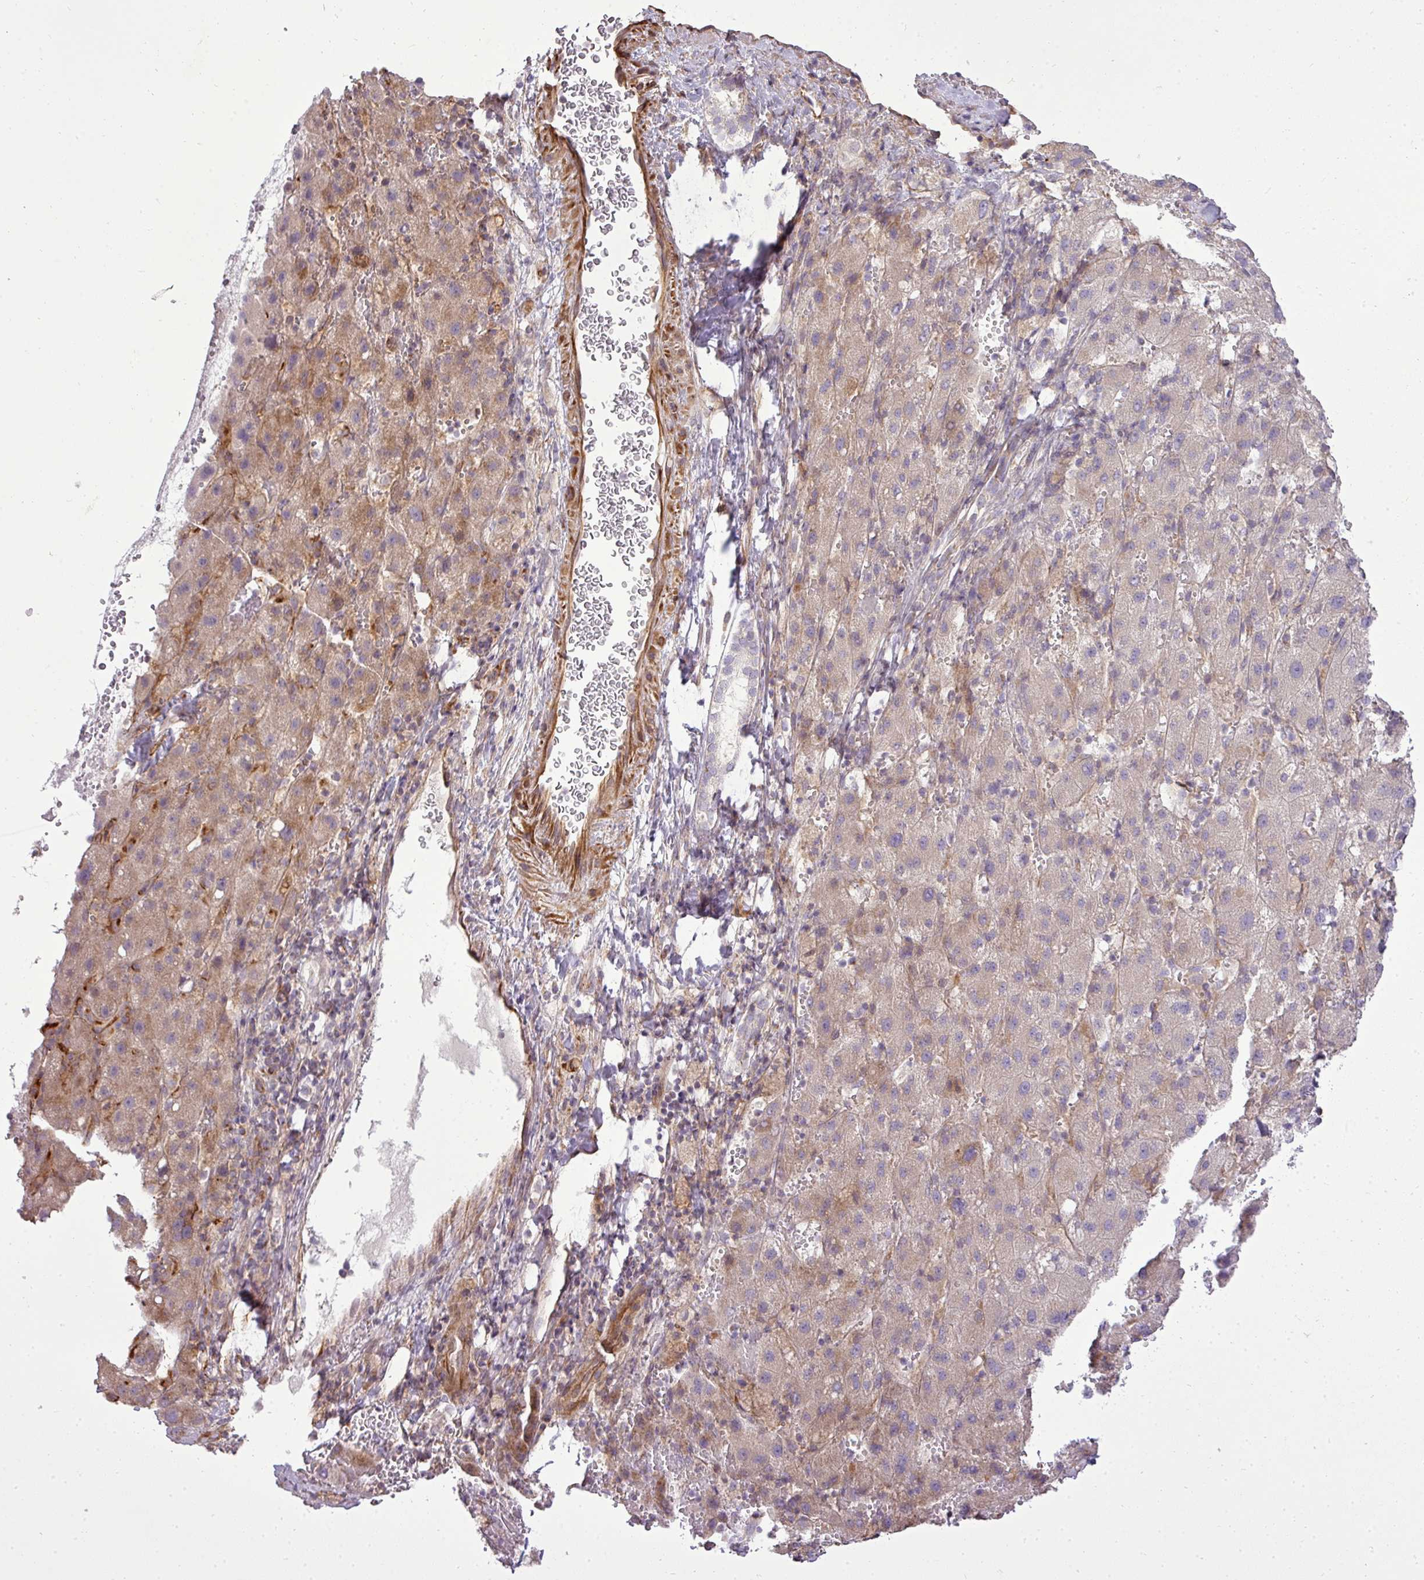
{"staining": {"intensity": "weak", "quantity": ">75%", "location": "cytoplasmic/membranous"}, "tissue": "liver cancer", "cell_type": "Tumor cells", "image_type": "cancer", "snomed": [{"axis": "morphology", "description": "Carcinoma, Hepatocellular, NOS"}, {"axis": "topography", "description": "Liver"}], "caption": "Hepatocellular carcinoma (liver) stained with DAB (3,3'-diaminobenzidine) immunohistochemistry (IHC) shows low levels of weak cytoplasmic/membranous expression in approximately >75% of tumor cells.", "gene": "PDRG1", "patient": {"sex": "female", "age": 58}}